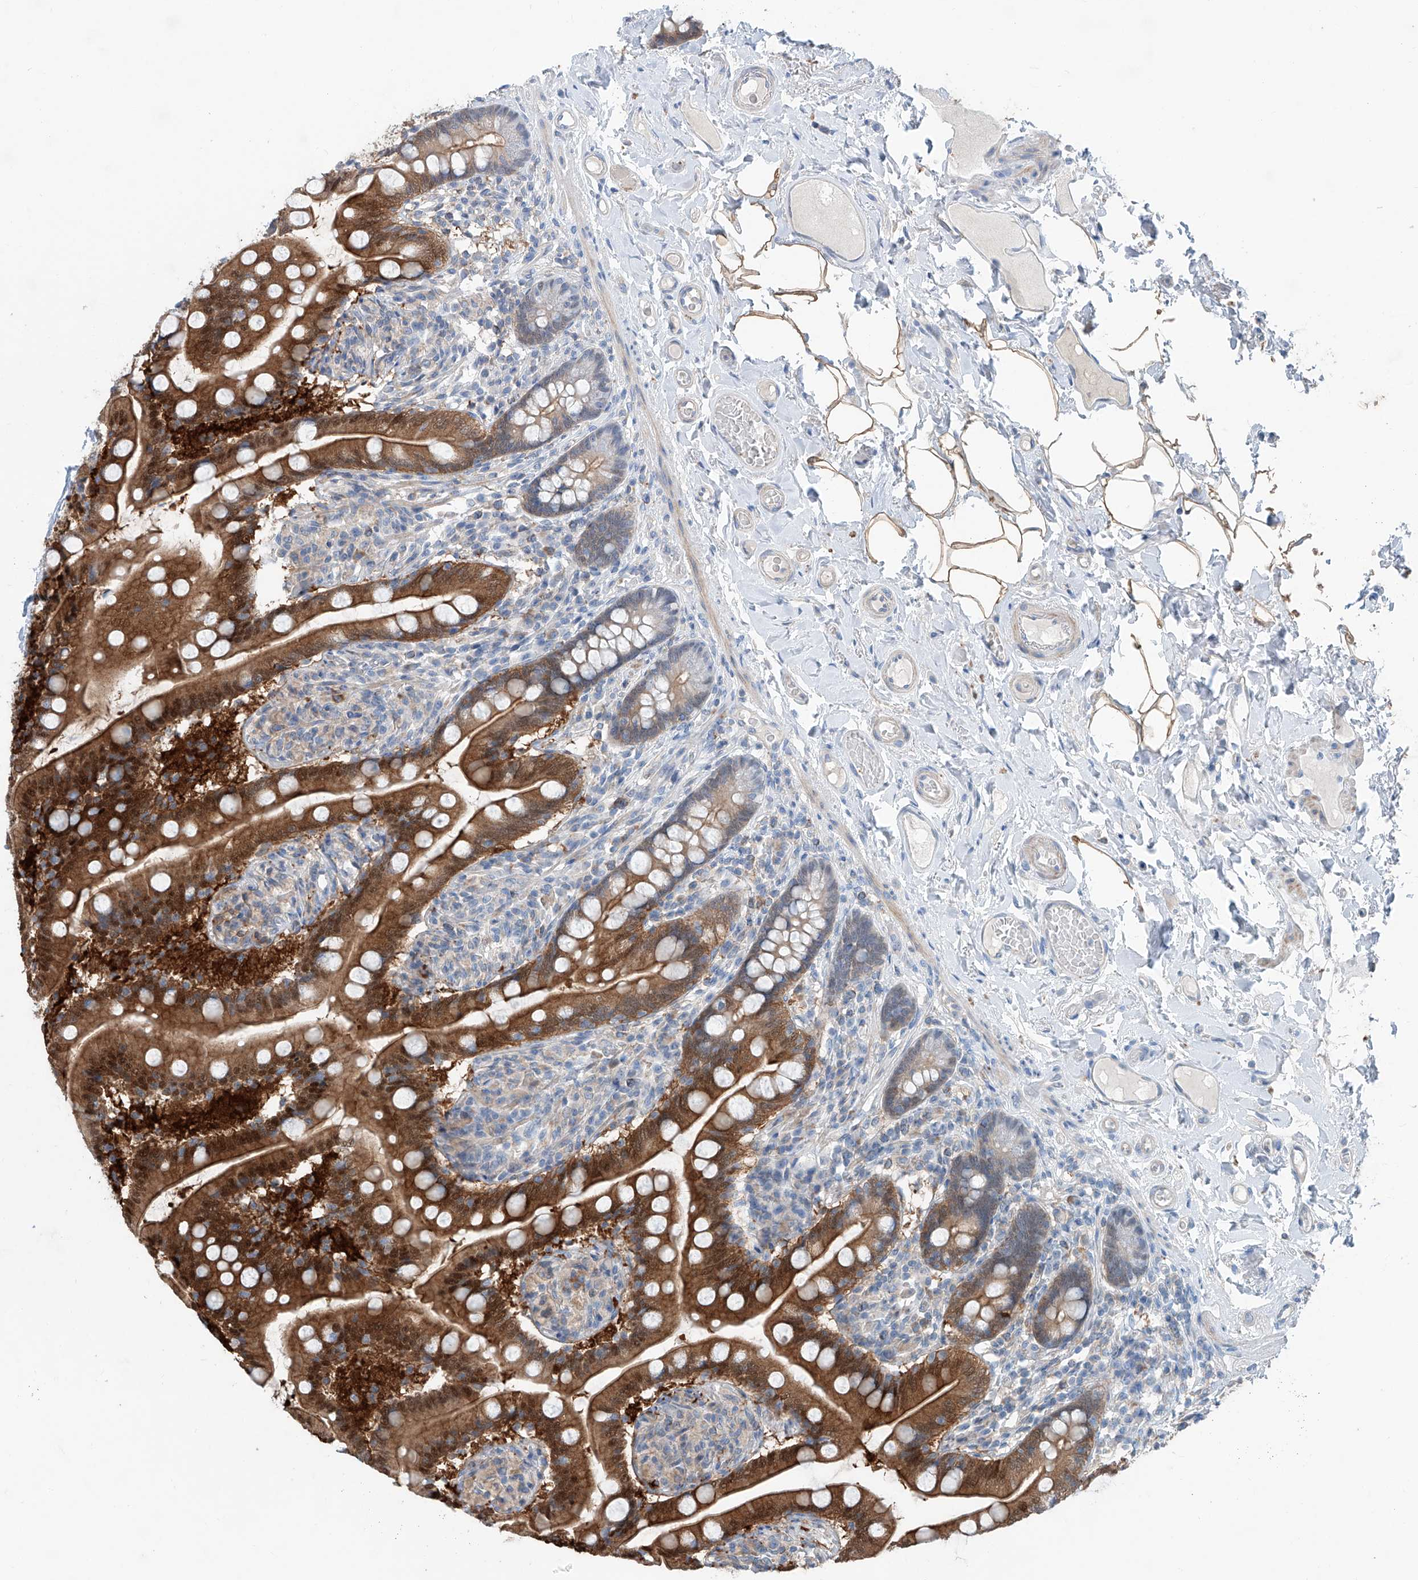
{"staining": {"intensity": "strong", "quantity": "25%-75%", "location": "cytoplasmic/membranous"}, "tissue": "small intestine", "cell_type": "Glandular cells", "image_type": "normal", "snomed": [{"axis": "morphology", "description": "Normal tissue, NOS"}, {"axis": "topography", "description": "Small intestine"}], "caption": "Human small intestine stained with a brown dye exhibits strong cytoplasmic/membranous positive staining in approximately 25%-75% of glandular cells.", "gene": "ANKRD34A", "patient": {"sex": "female", "age": 64}}